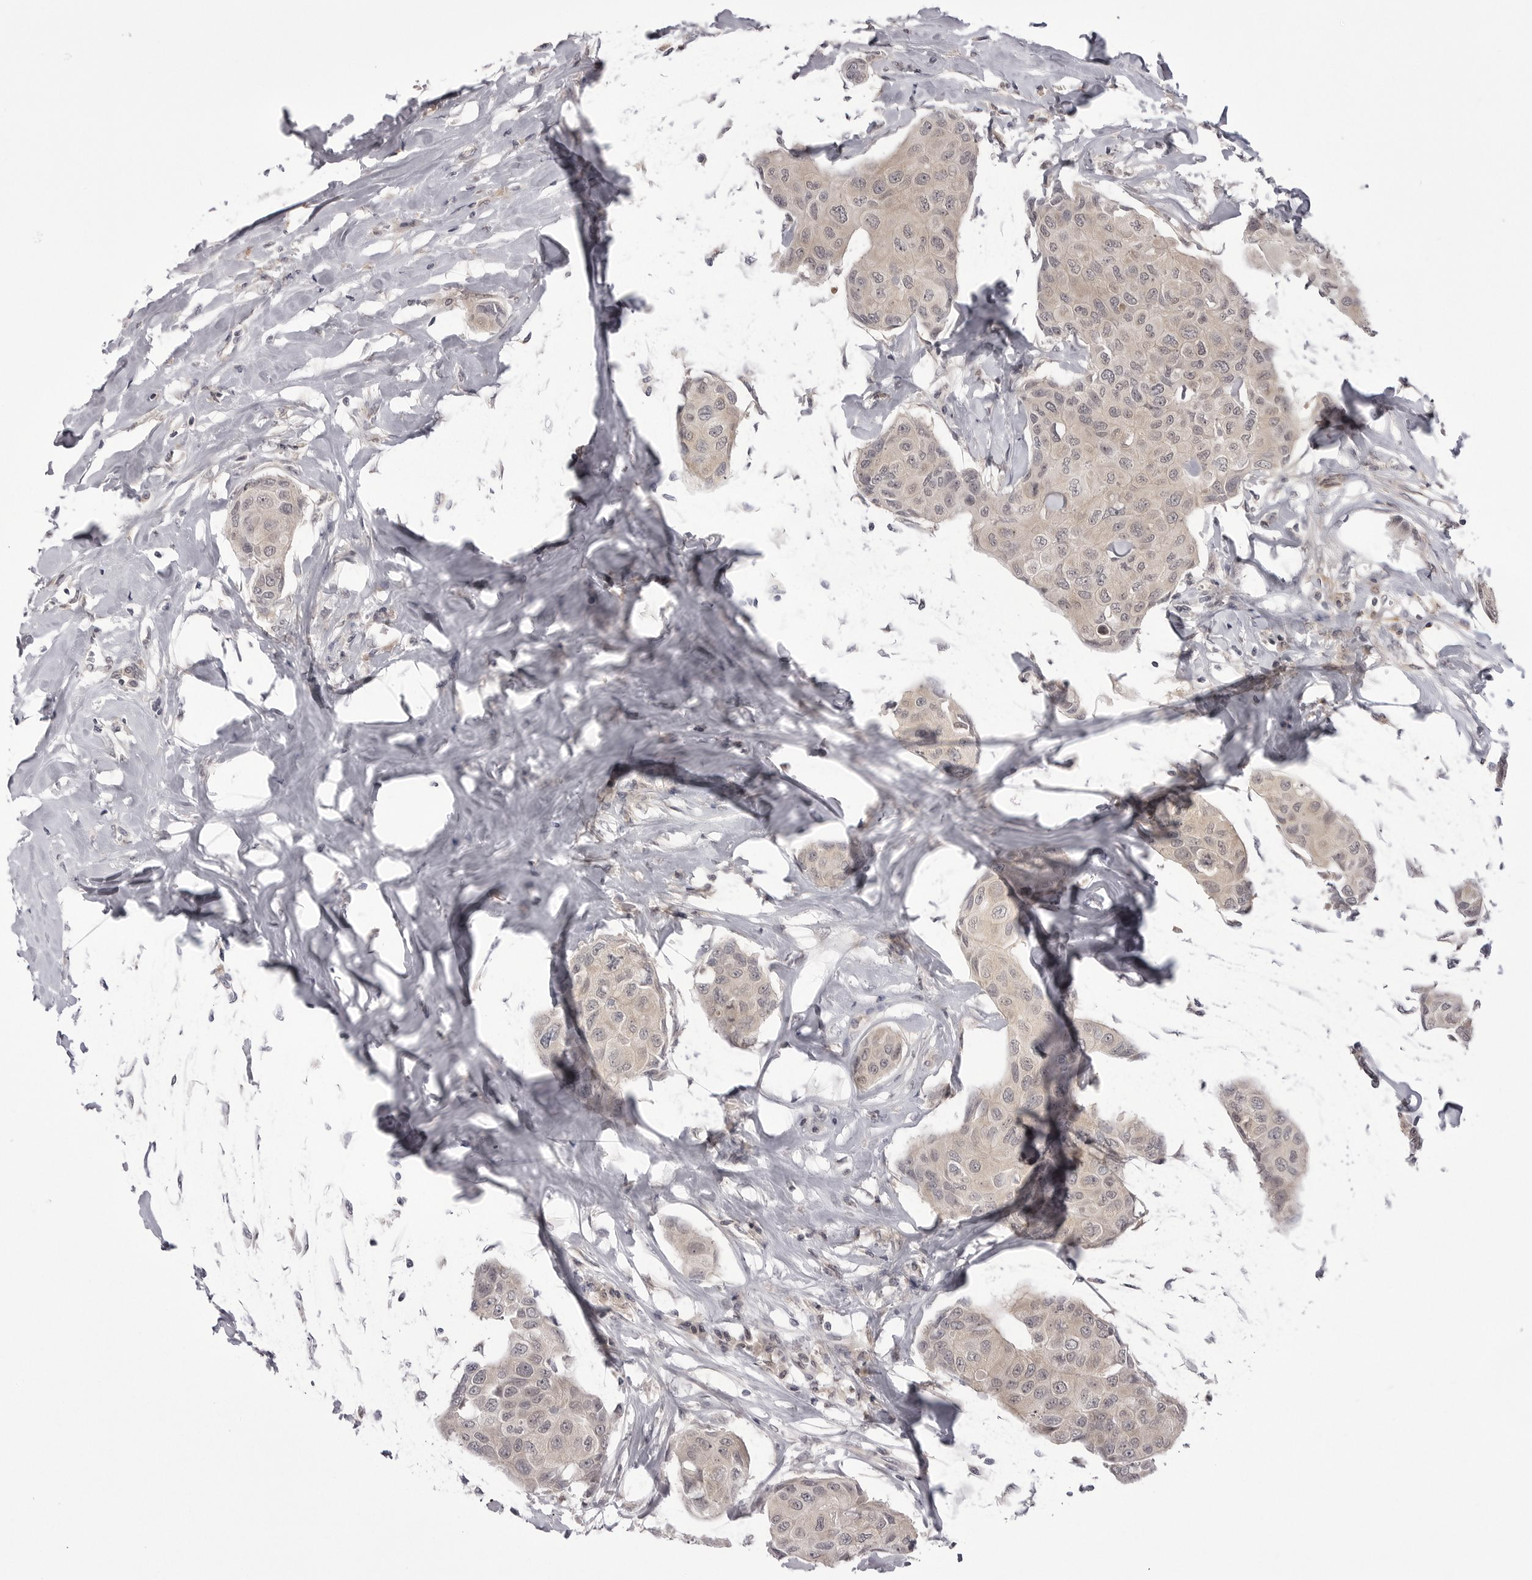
{"staining": {"intensity": "weak", "quantity": "<25%", "location": "cytoplasmic/membranous,nuclear"}, "tissue": "breast cancer", "cell_type": "Tumor cells", "image_type": "cancer", "snomed": [{"axis": "morphology", "description": "Duct carcinoma"}, {"axis": "topography", "description": "Breast"}], "caption": "Immunohistochemistry (IHC) micrograph of neoplastic tissue: human breast cancer (intraductal carcinoma) stained with DAB demonstrates no significant protein positivity in tumor cells.", "gene": "PTK2B", "patient": {"sex": "female", "age": 80}}